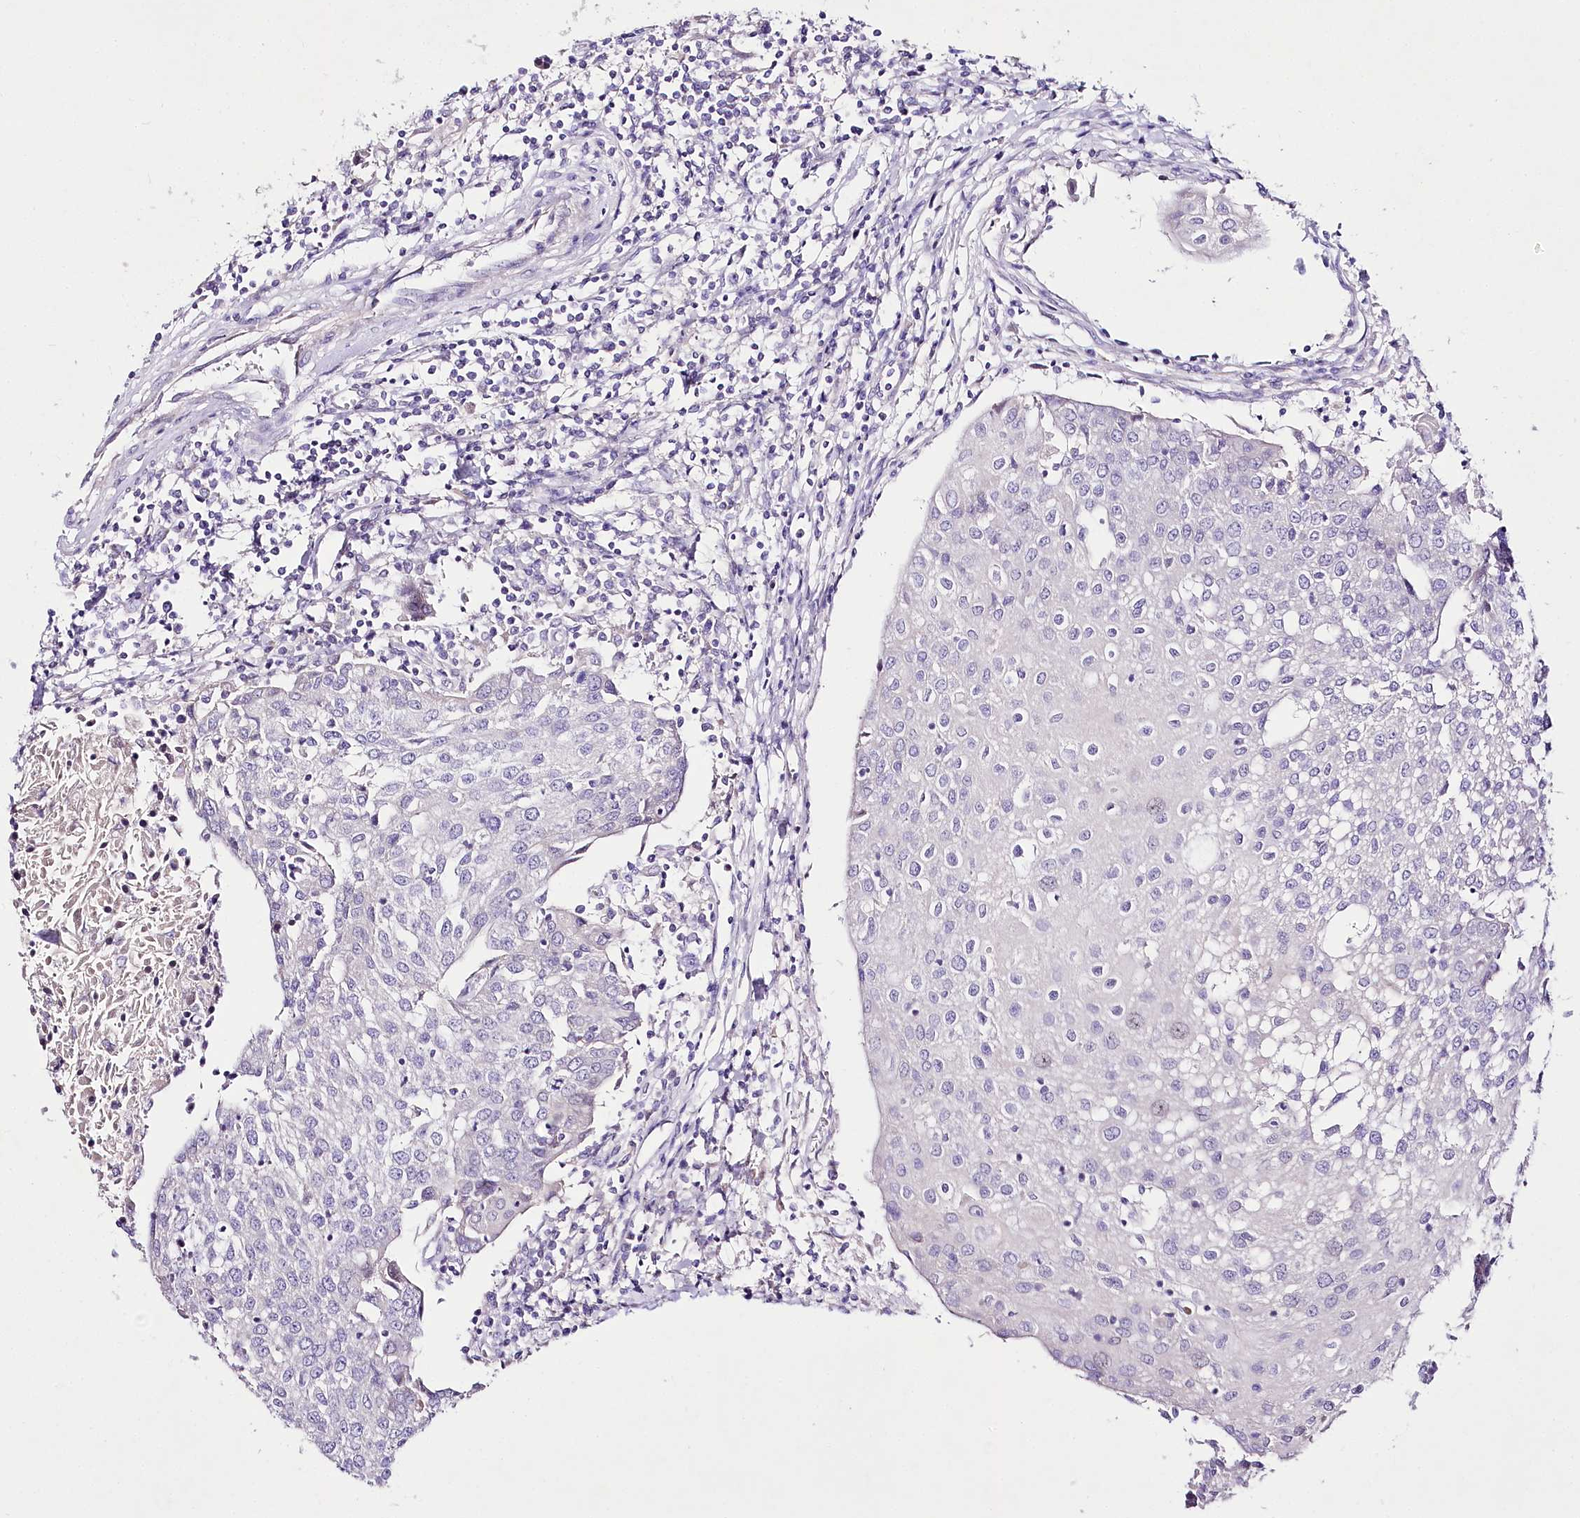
{"staining": {"intensity": "negative", "quantity": "none", "location": "none"}, "tissue": "urothelial cancer", "cell_type": "Tumor cells", "image_type": "cancer", "snomed": [{"axis": "morphology", "description": "Urothelial carcinoma, High grade"}, {"axis": "topography", "description": "Urinary bladder"}], "caption": "Tumor cells show no significant staining in urothelial carcinoma (high-grade).", "gene": "LRRC14B", "patient": {"sex": "female", "age": 85}}